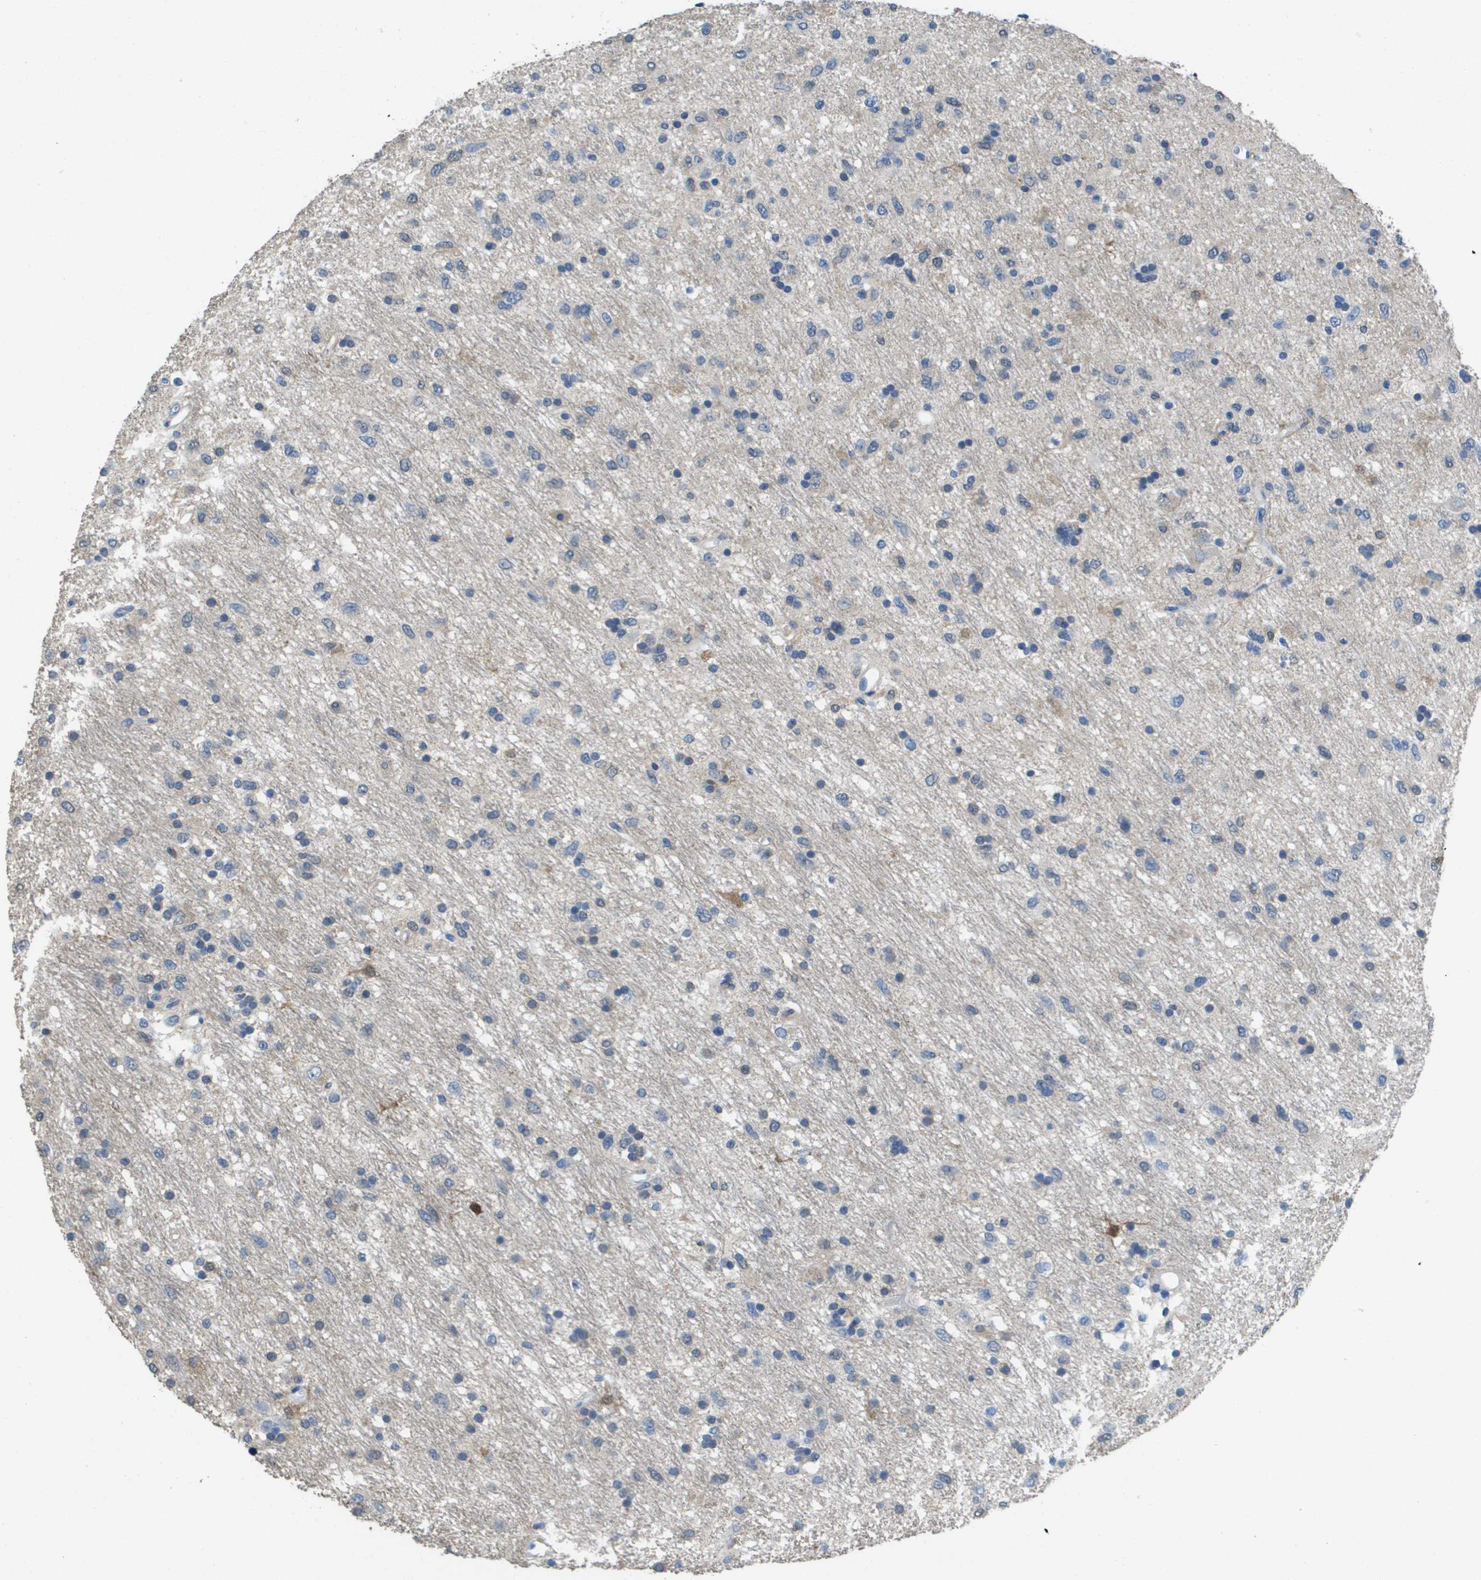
{"staining": {"intensity": "weak", "quantity": "<25%", "location": "cytoplasmic/membranous"}, "tissue": "glioma", "cell_type": "Tumor cells", "image_type": "cancer", "snomed": [{"axis": "morphology", "description": "Glioma, malignant, Low grade"}, {"axis": "topography", "description": "Brain"}], "caption": "Tumor cells show no significant staining in glioma. (DAB (3,3'-diaminobenzidine) immunohistochemistry (IHC) with hematoxylin counter stain).", "gene": "FABP5", "patient": {"sex": "male", "age": 77}}